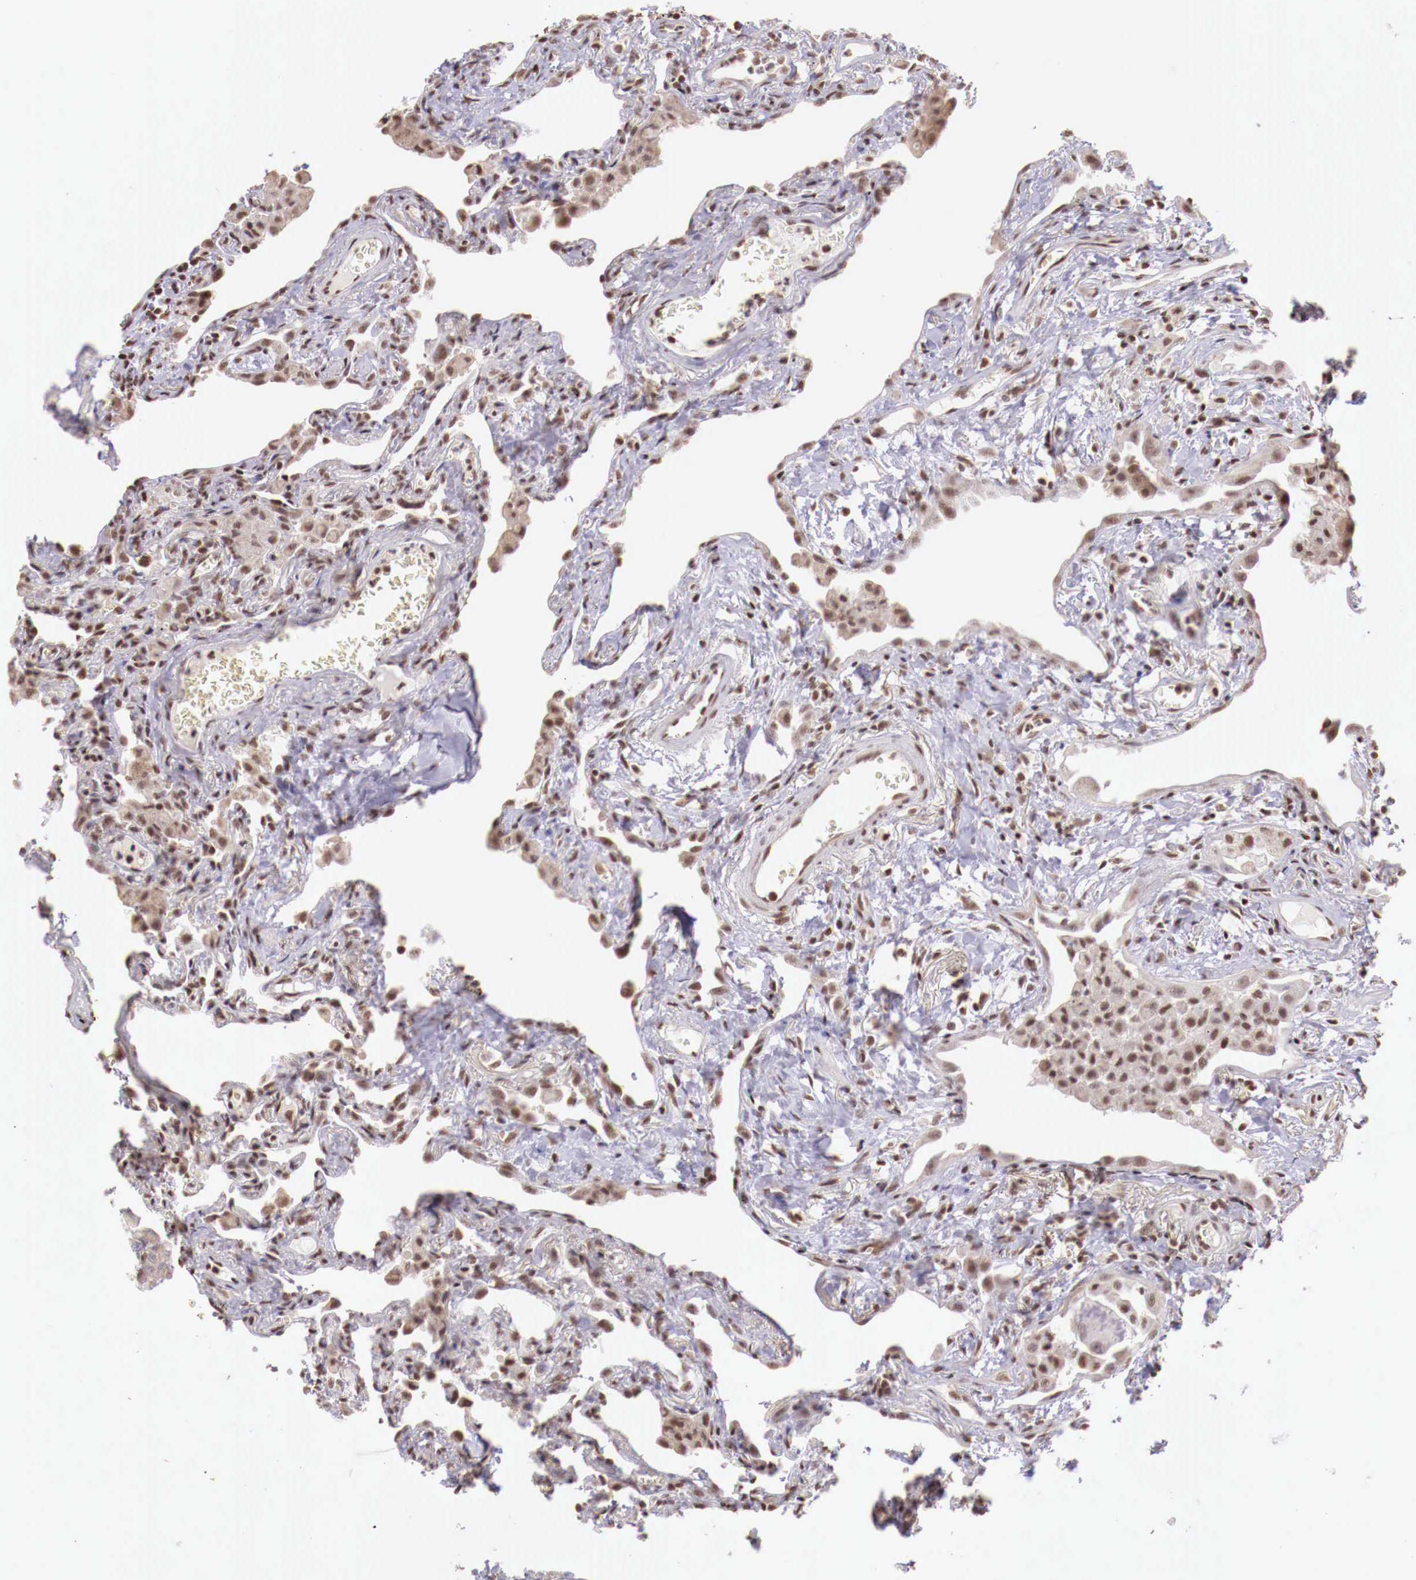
{"staining": {"intensity": "moderate", "quantity": ">75%", "location": "nuclear"}, "tissue": "lung", "cell_type": "Alveolar cells", "image_type": "normal", "snomed": [{"axis": "morphology", "description": "Normal tissue, NOS"}, {"axis": "topography", "description": "Lung"}], "caption": "The histopathology image reveals immunohistochemical staining of unremarkable lung. There is moderate nuclear positivity is present in about >75% of alveolar cells. (DAB = brown stain, brightfield microscopy at high magnification).", "gene": "SP1", "patient": {"sex": "male", "age": 73}}